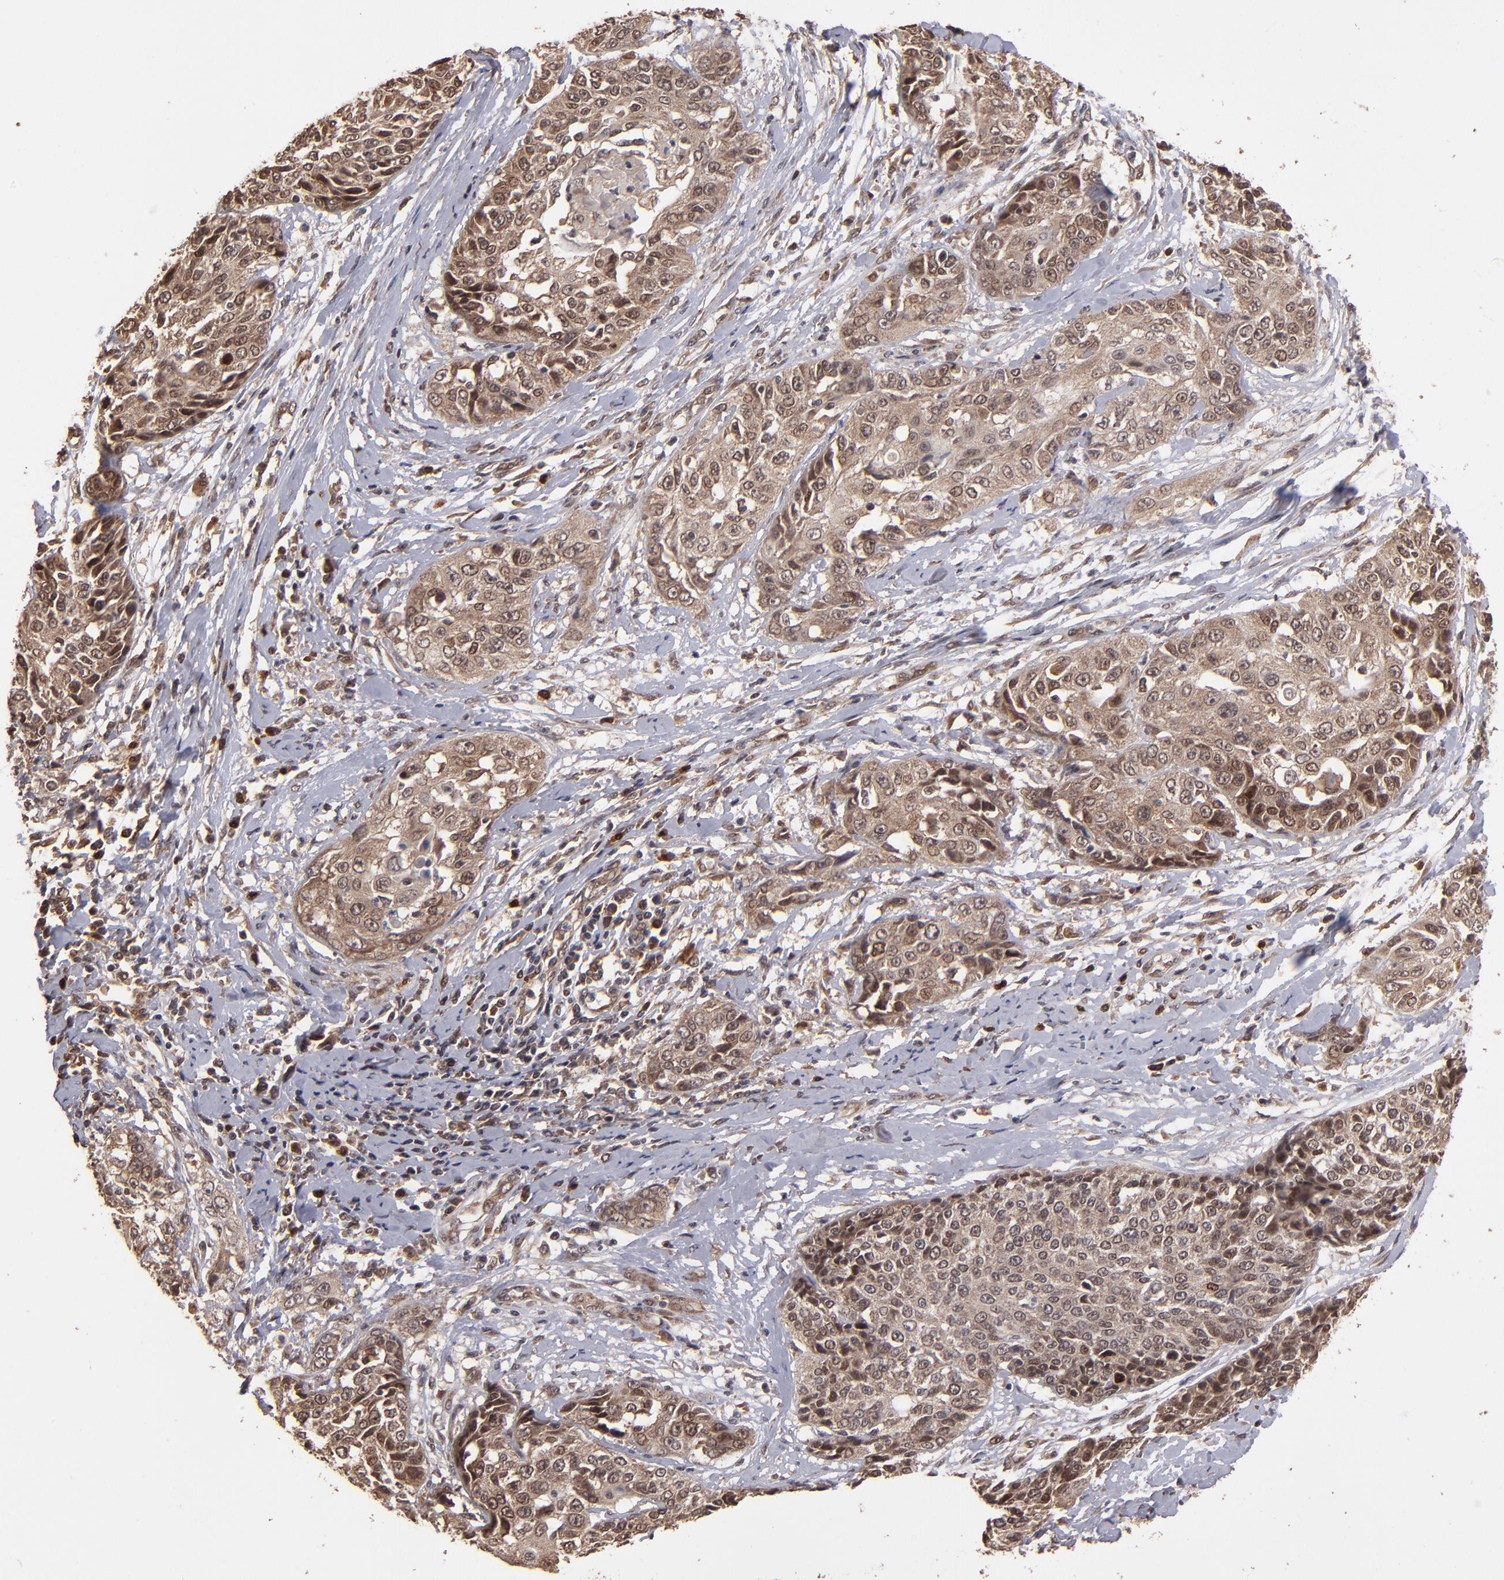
{"staining": {"intensity": "moderate", "quantity": ">75%", "location": "cytoplasmic/membranous"}, "tissue": "cervical cancer", "cell_type": "Tumor cells", "image_type": "cancer", "snomed": [{"axis": "morphology", "description": "Squamous cell carcinoma, NOS"}, {"axis": "topography", "description": "Cervix"}], "caption": "Tumor cells exhibit moderate cytoplasmic/membranous staining in about >75% of cells in squamous cell carcinoma (cervical).", "gene": "NFE2L2", "patient": {"sex": "female", "age": 64}}